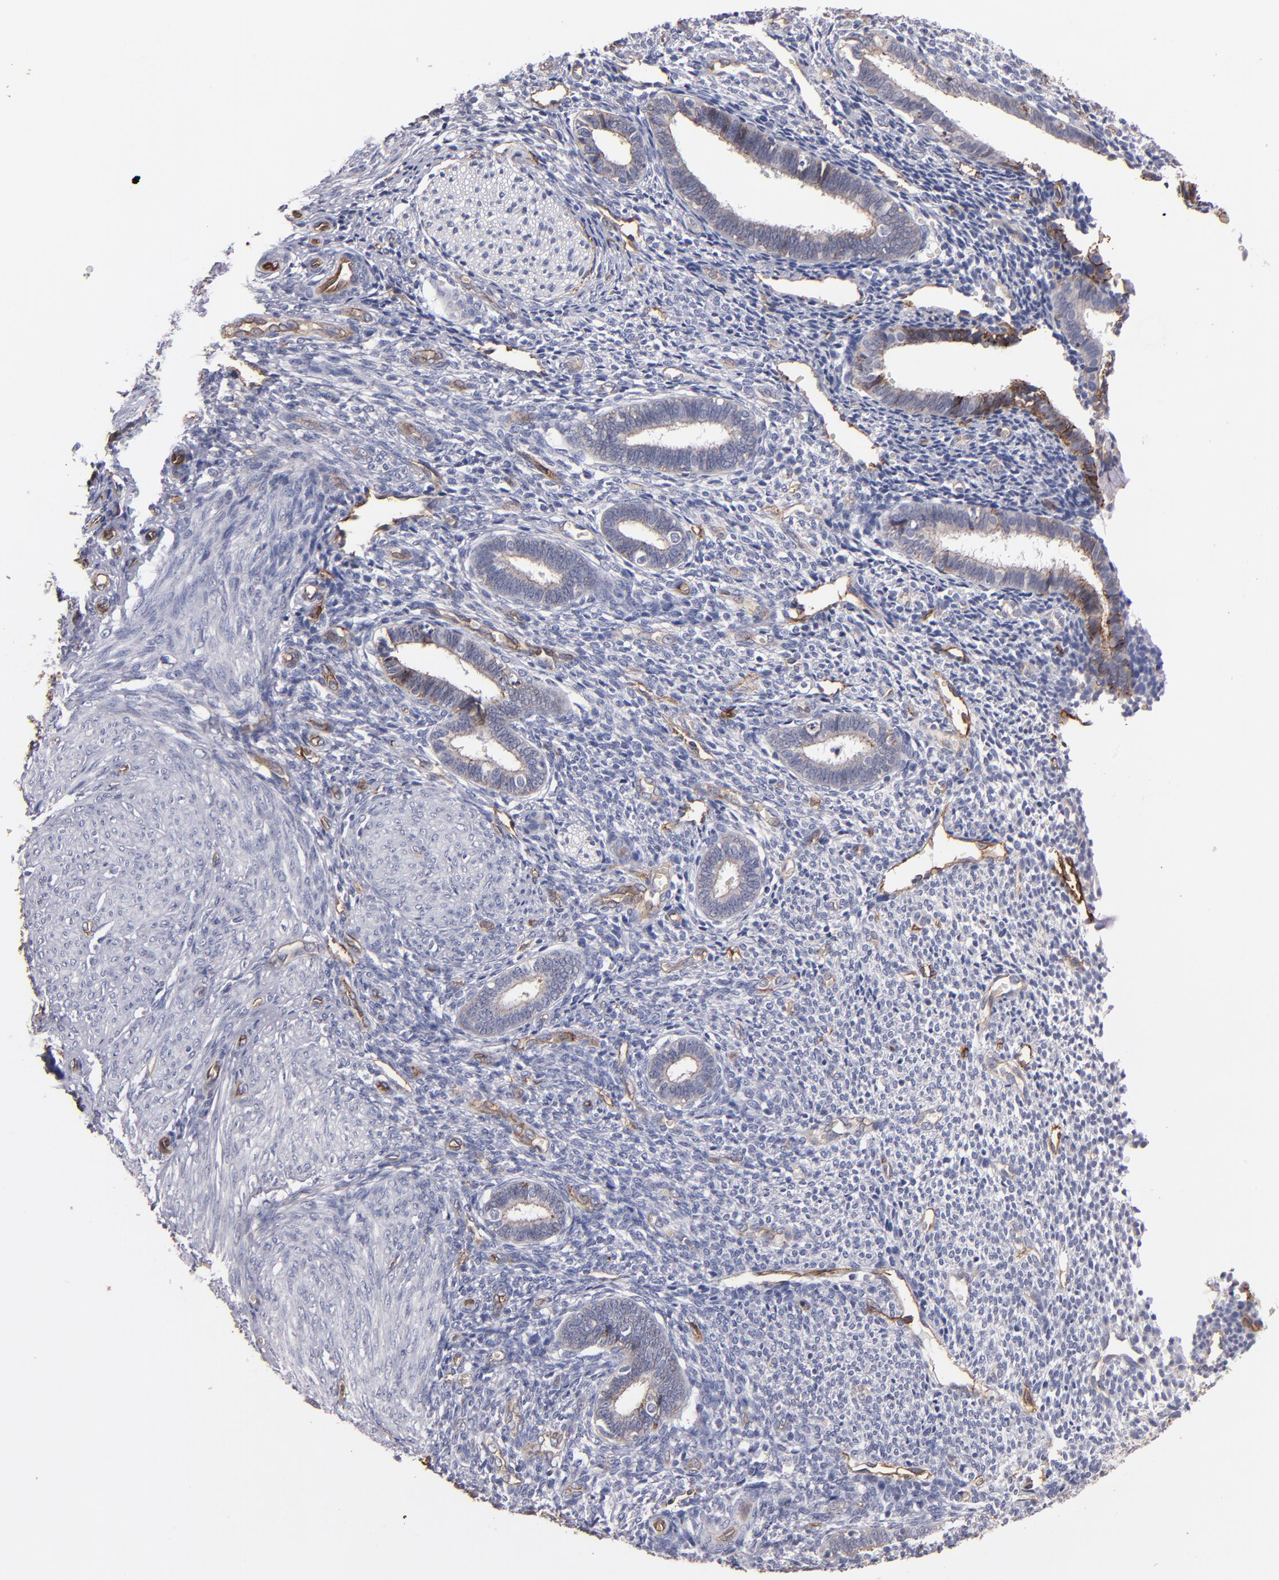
{"staining": {"intensity": "negative", "quantity": "none", "location": "none"}, "tissue": "endometrium", "cell_type": "Cells in endometrial stroma", "image_type": "normal", "snomed": [{"axis": "morphology", "description": "Normal tissue, NOS"}, {"axis": "topography", "description": "Endometrium"}], "caption": "IHC of unremarkable human endometrium demonstrates no expression in cells in endometrial stroma. (DAB IHC with hematoxylin counter stain).", "gene": "CLDN5", "patient": {"sex": "female", "age": 27}}